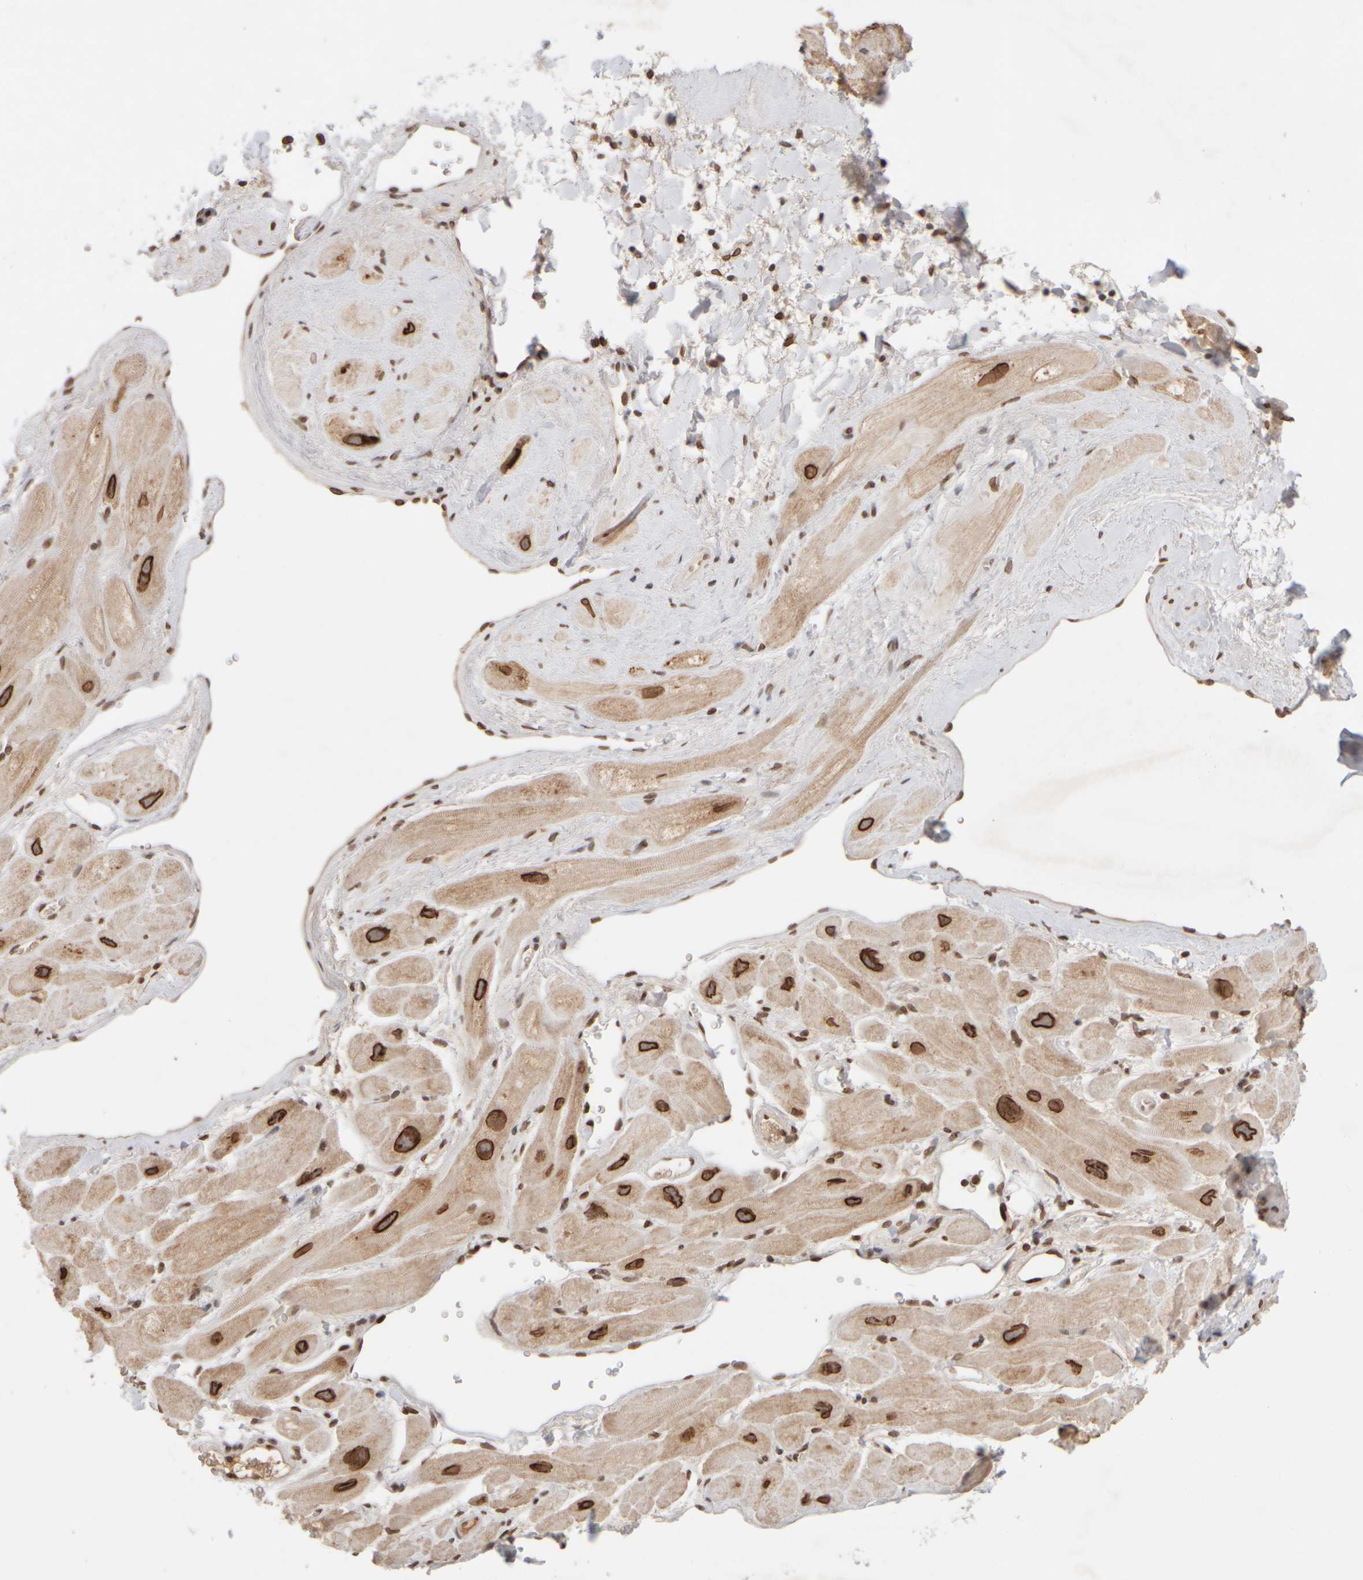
{"staining": {"intensity": "strong", "quantity": ">75%", "location": "cytoplasmic/membranous,nuclear"}, "tissue": "heart muscle", "cell_type": "Cardiomyocytes", "image_type": "normal", "snomed": [{"axis": "morphology", "description": "Normal tissue, NOS"}, {"axis": "topography", "description": "Heart"}], "caption": "Immunohistochemical staining of unremarkable heart muscle demonstrates >75% levels of strong cytoplasmic/membranous,nuclear protein positivity in approximately >75% of cardiomyocytes. (Stains: DAB (3,3'-diaminobenzidine) in brown, nuclei in blue, Microscopy: brightfield microscopy at high magnification).", "gene": "ZC3HC1", "patient": {"sex": "male", "age": 49}}